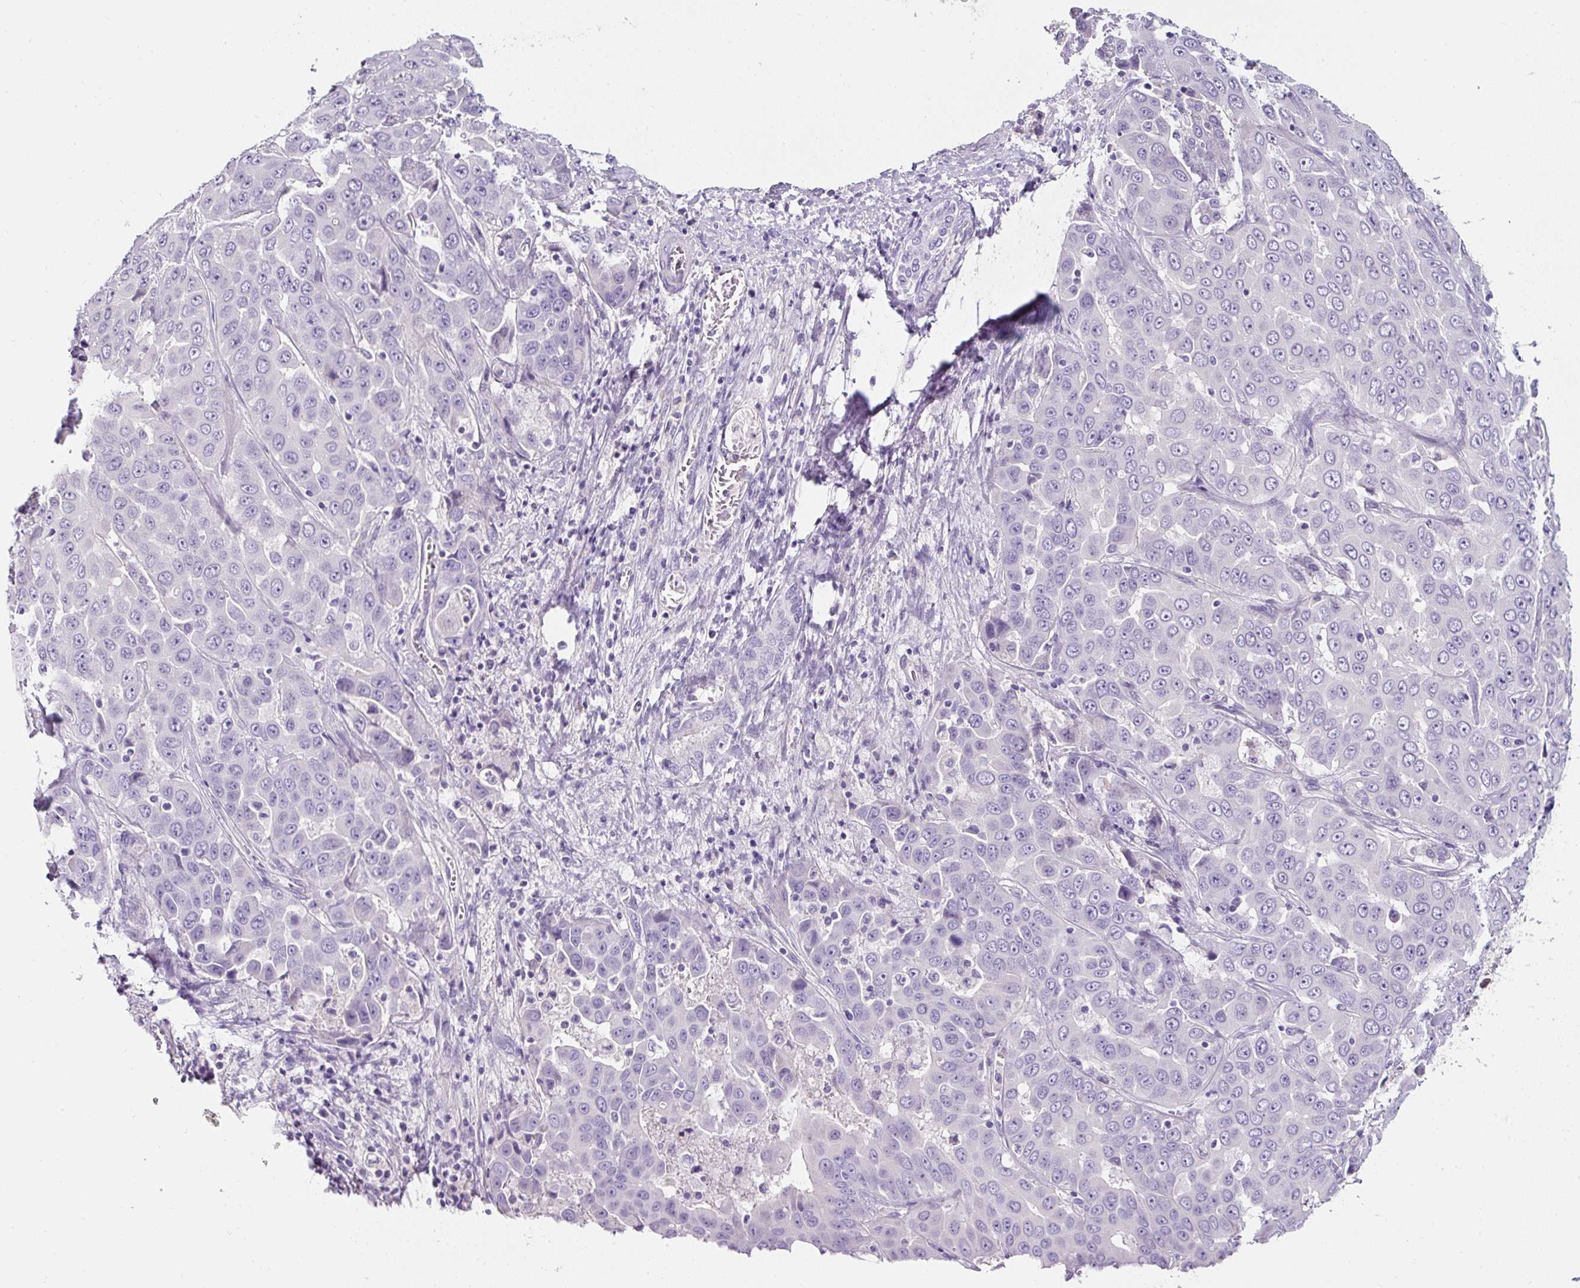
{"staining": {"intensity": "negative", "quantity": "none", "location": "none"}, "tissue": "liver cancer", "cell_type": "Tumor cells", "image_type": "cancer", "snomed": [{"axis": "morphology", "description": "Cholangiocarcinoma"}, {"axis": "topography", "description": "Liver"}], "caption": "The IHC photomicrograph has no significant positivity in tumor cells of cholangiocarcinoma (liver) tissue.", "gene": "OR14A2", "patient": {"sex": "female", "age": 52}}